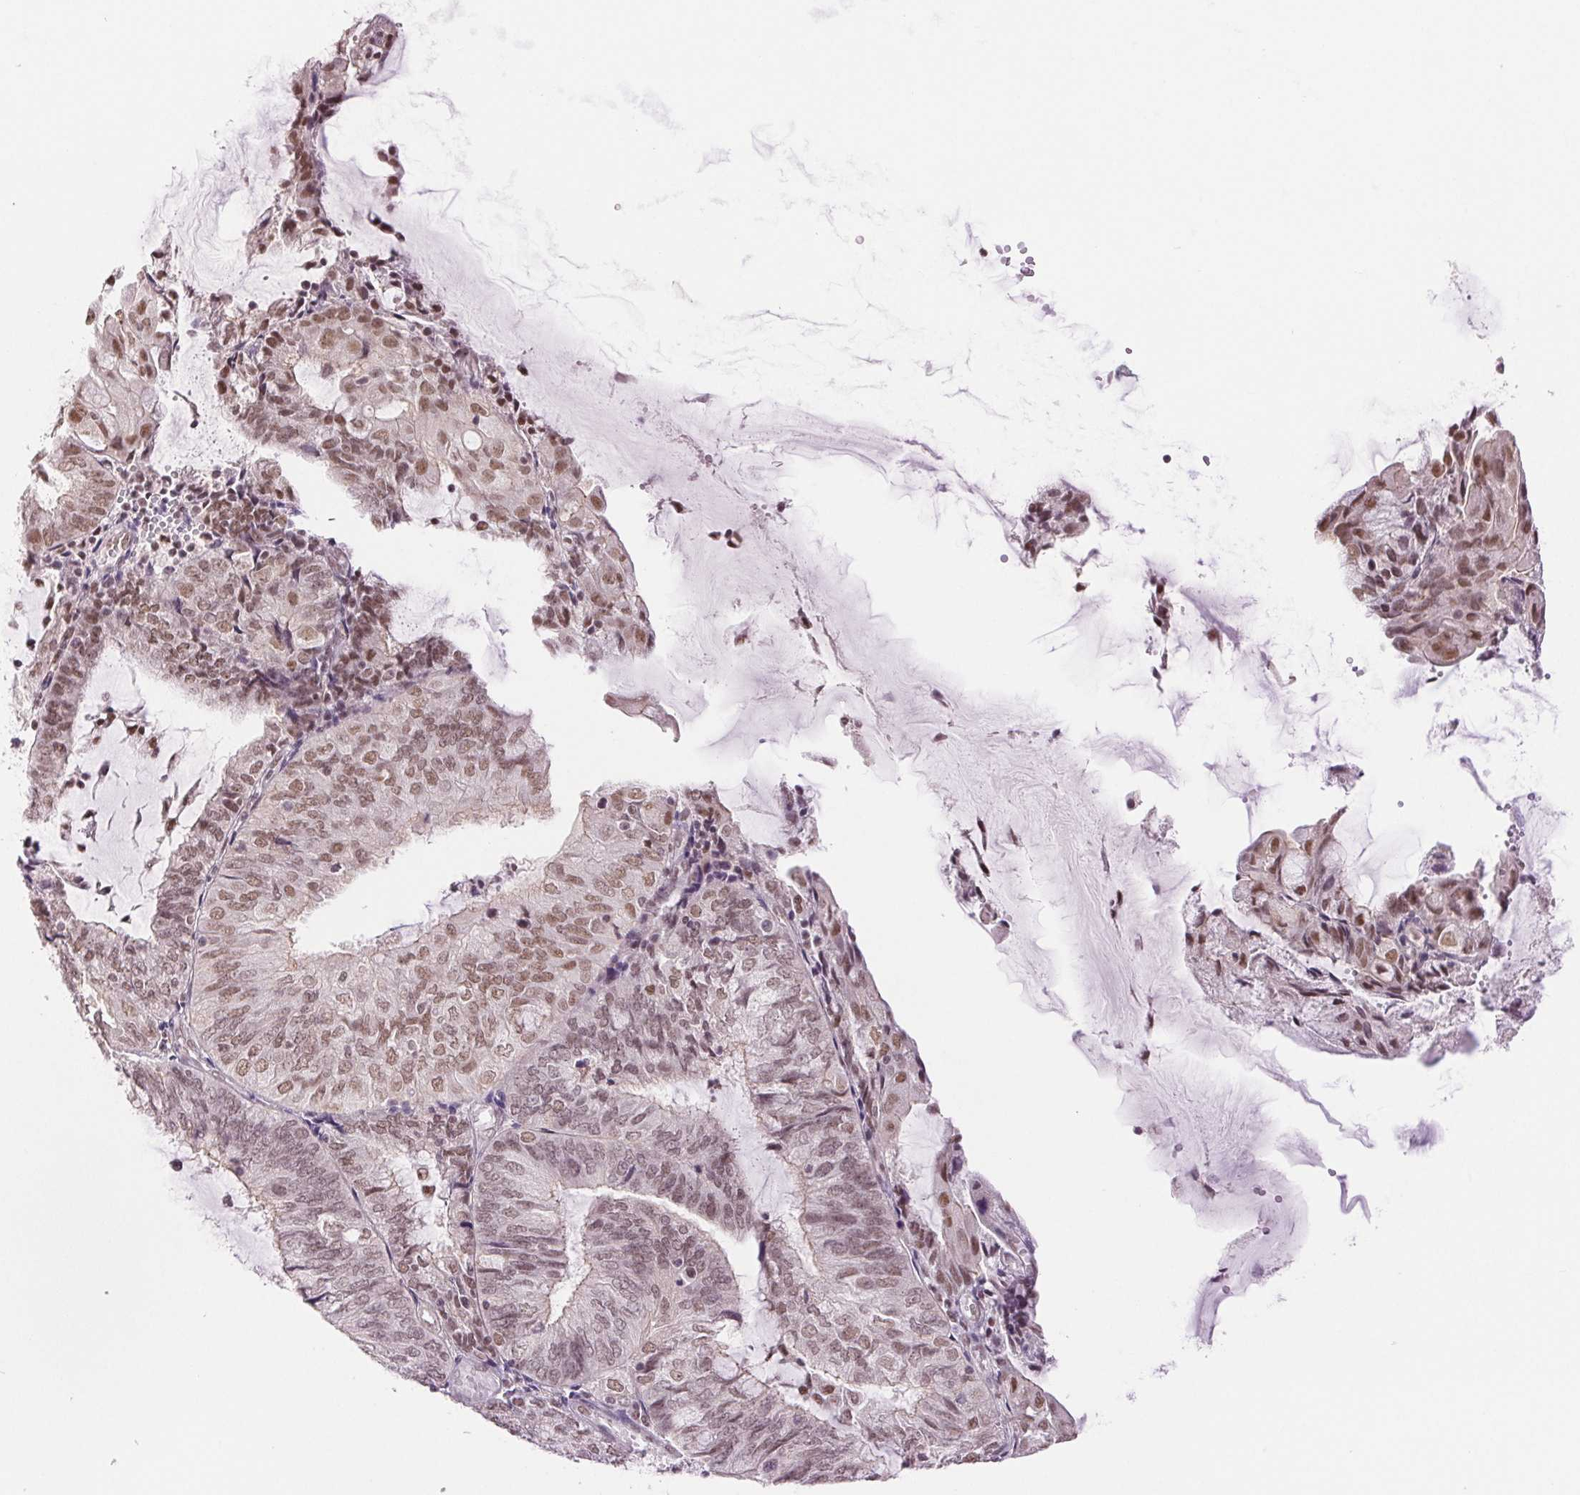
{"staining": {"intensity": "moderate", "quantity": "25%-75%", "location": "nuclear"}, "tissue": "endometrial cancer", "cell_type": "Tumor cells", "image_type": "cancer", "snomed": [{"axis": "morphology", "description": "Adenocarcinoma, NOS"}, {"axis": "topography", "description": "Endometrium"}], "caption": "A medium amount of moderate nuclear positivity is present in approximately 25%-75% of tumor cells in endometrial adenocarcinoma tissue.", "gene": "RPRD1B", "patient": {"sex": "female", "age": 81}}